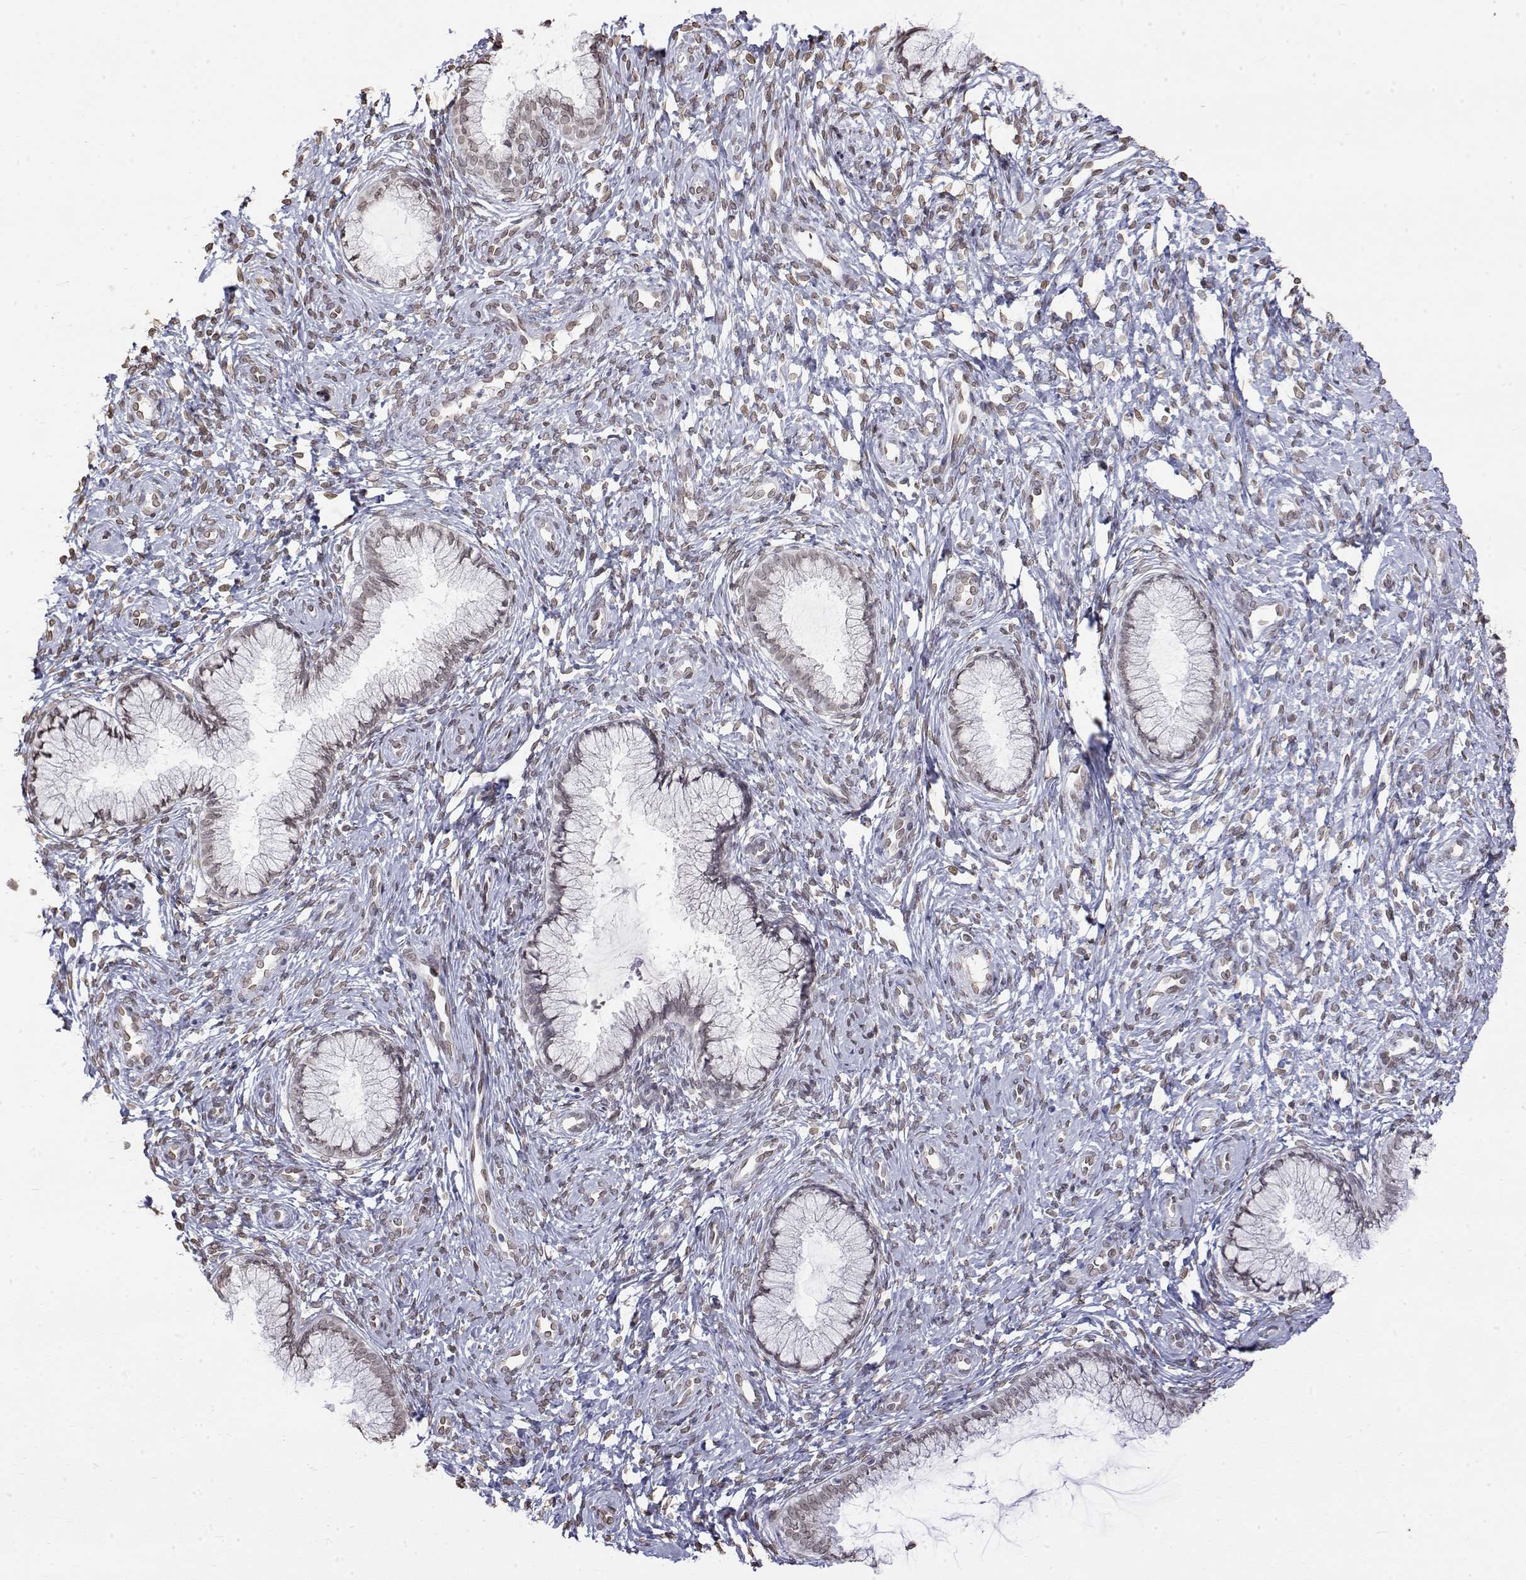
{"staining": {"intensity": "weak", "quantity": ">75%", "location": "nuclear"}, "tissue": "cervix", "cell_type": "Glandular cells", "image_type": "normal", "snomed": [{"axis": "morphology", "description": "Normal tissue, NOS"}, {"axis": "topography", "description": "Cervix"}], "caption": "Protein staining of normal cervix exhibits weak nuclear staining in approximately >75% of glandular cells. The staining was performed using DAB (3,3'-diaminobenzidine) to visualize the protein expression in brown, while the nuclei were stained in blue with hematoxylin (Magnification: 20x).", "gene": "ZNF532", "patient": {"sex": "female", "age": 37}}